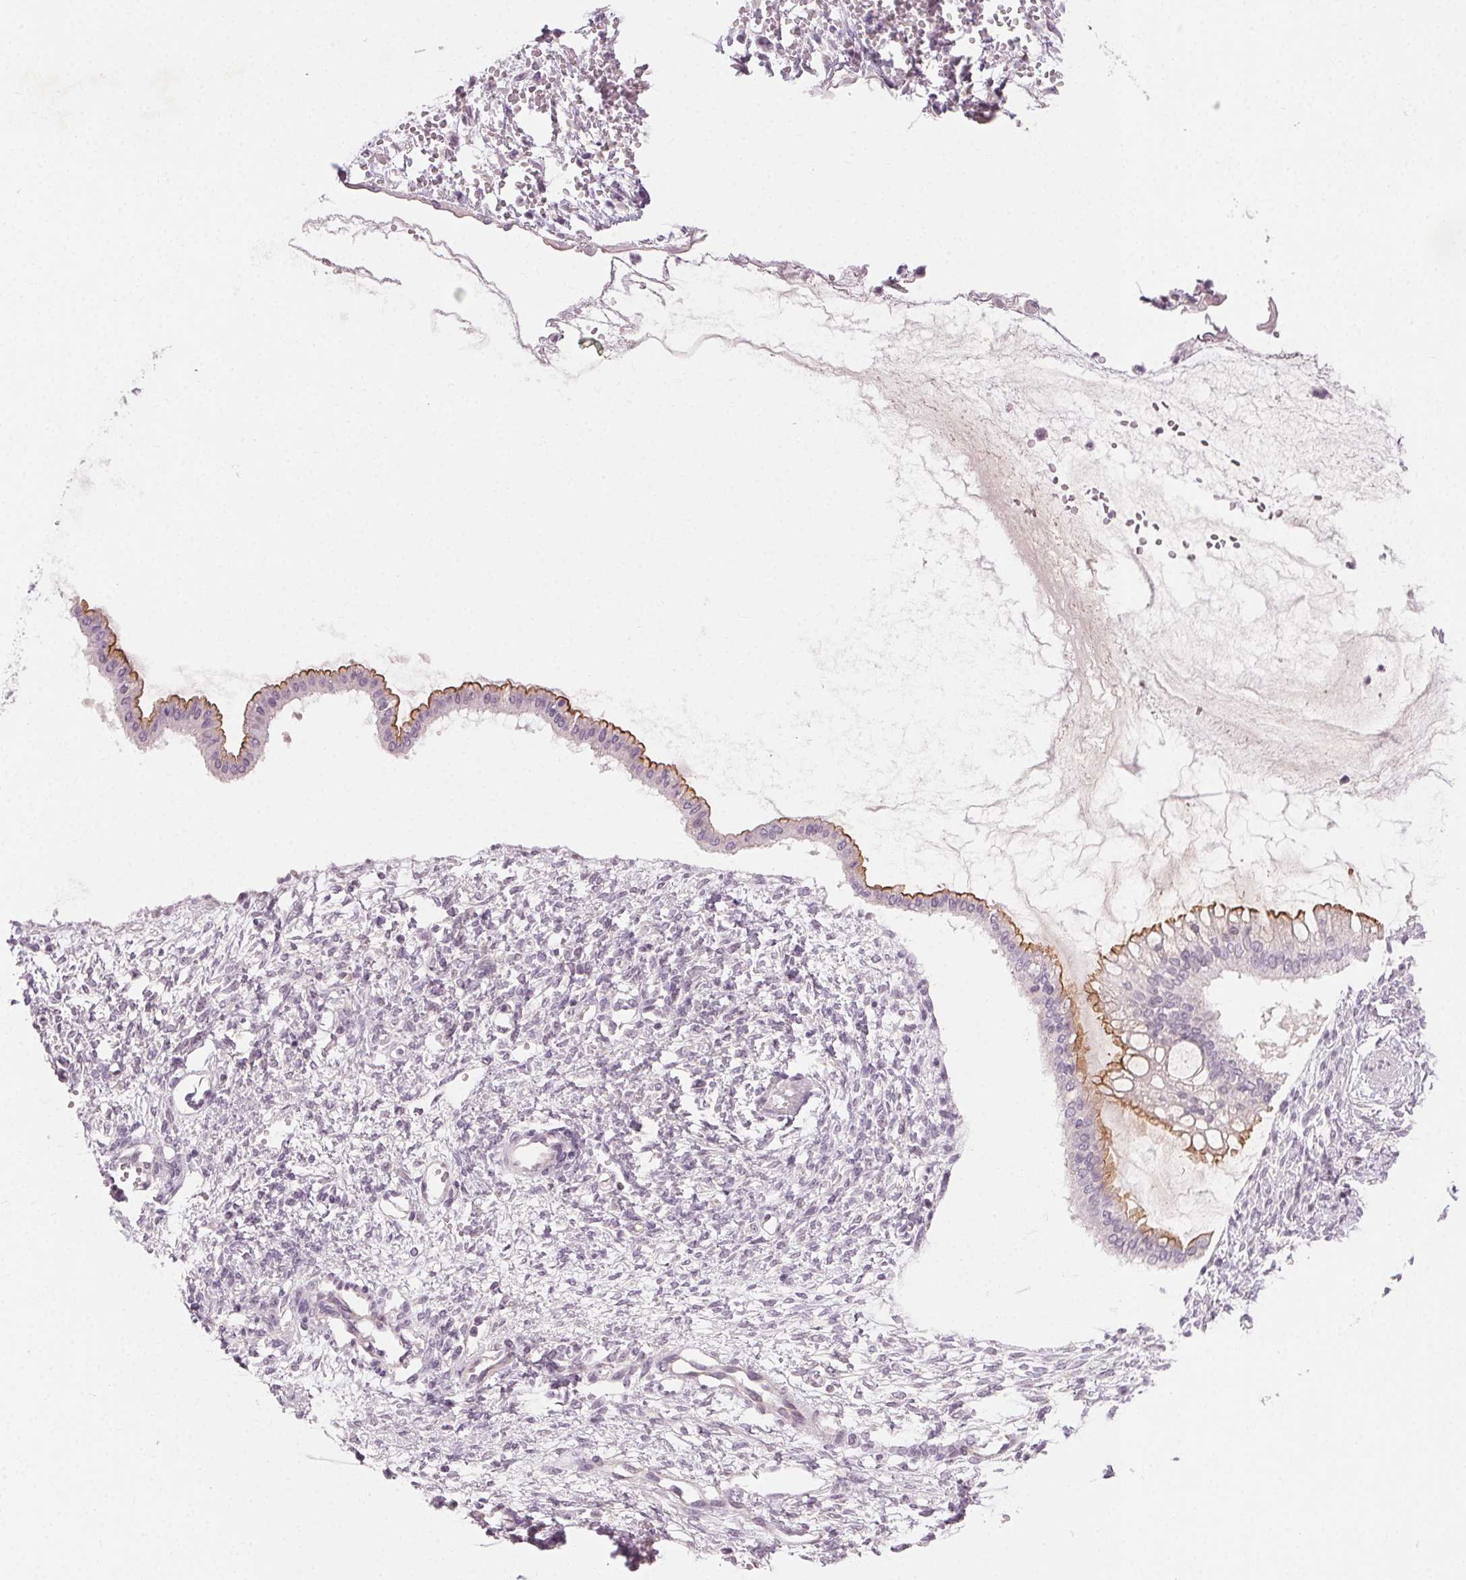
{"staining": {"intensity": "moderate", "quantity": "<25%", "location": "cytoplasmic/membranous"}, "tissue": "ovarian cancer", "cell_type": "Tumor cells", "image_type": "cancer", "snomed": [{"axis": "morphology", "description": "Cystadenocarcinoma, mucinous, NOS"}, {"axis": "topography", "description": "Ovary"}], "caption": "This is an image of immunohistochemistry (IHC) staining of mucinous cystadenocarcinoma (ovarian), which shows moderate staining in the cytoplasmic/membranous of tumor cells.", "gene": "HSF5", "patient": {"sex": "female", "age": 73}}